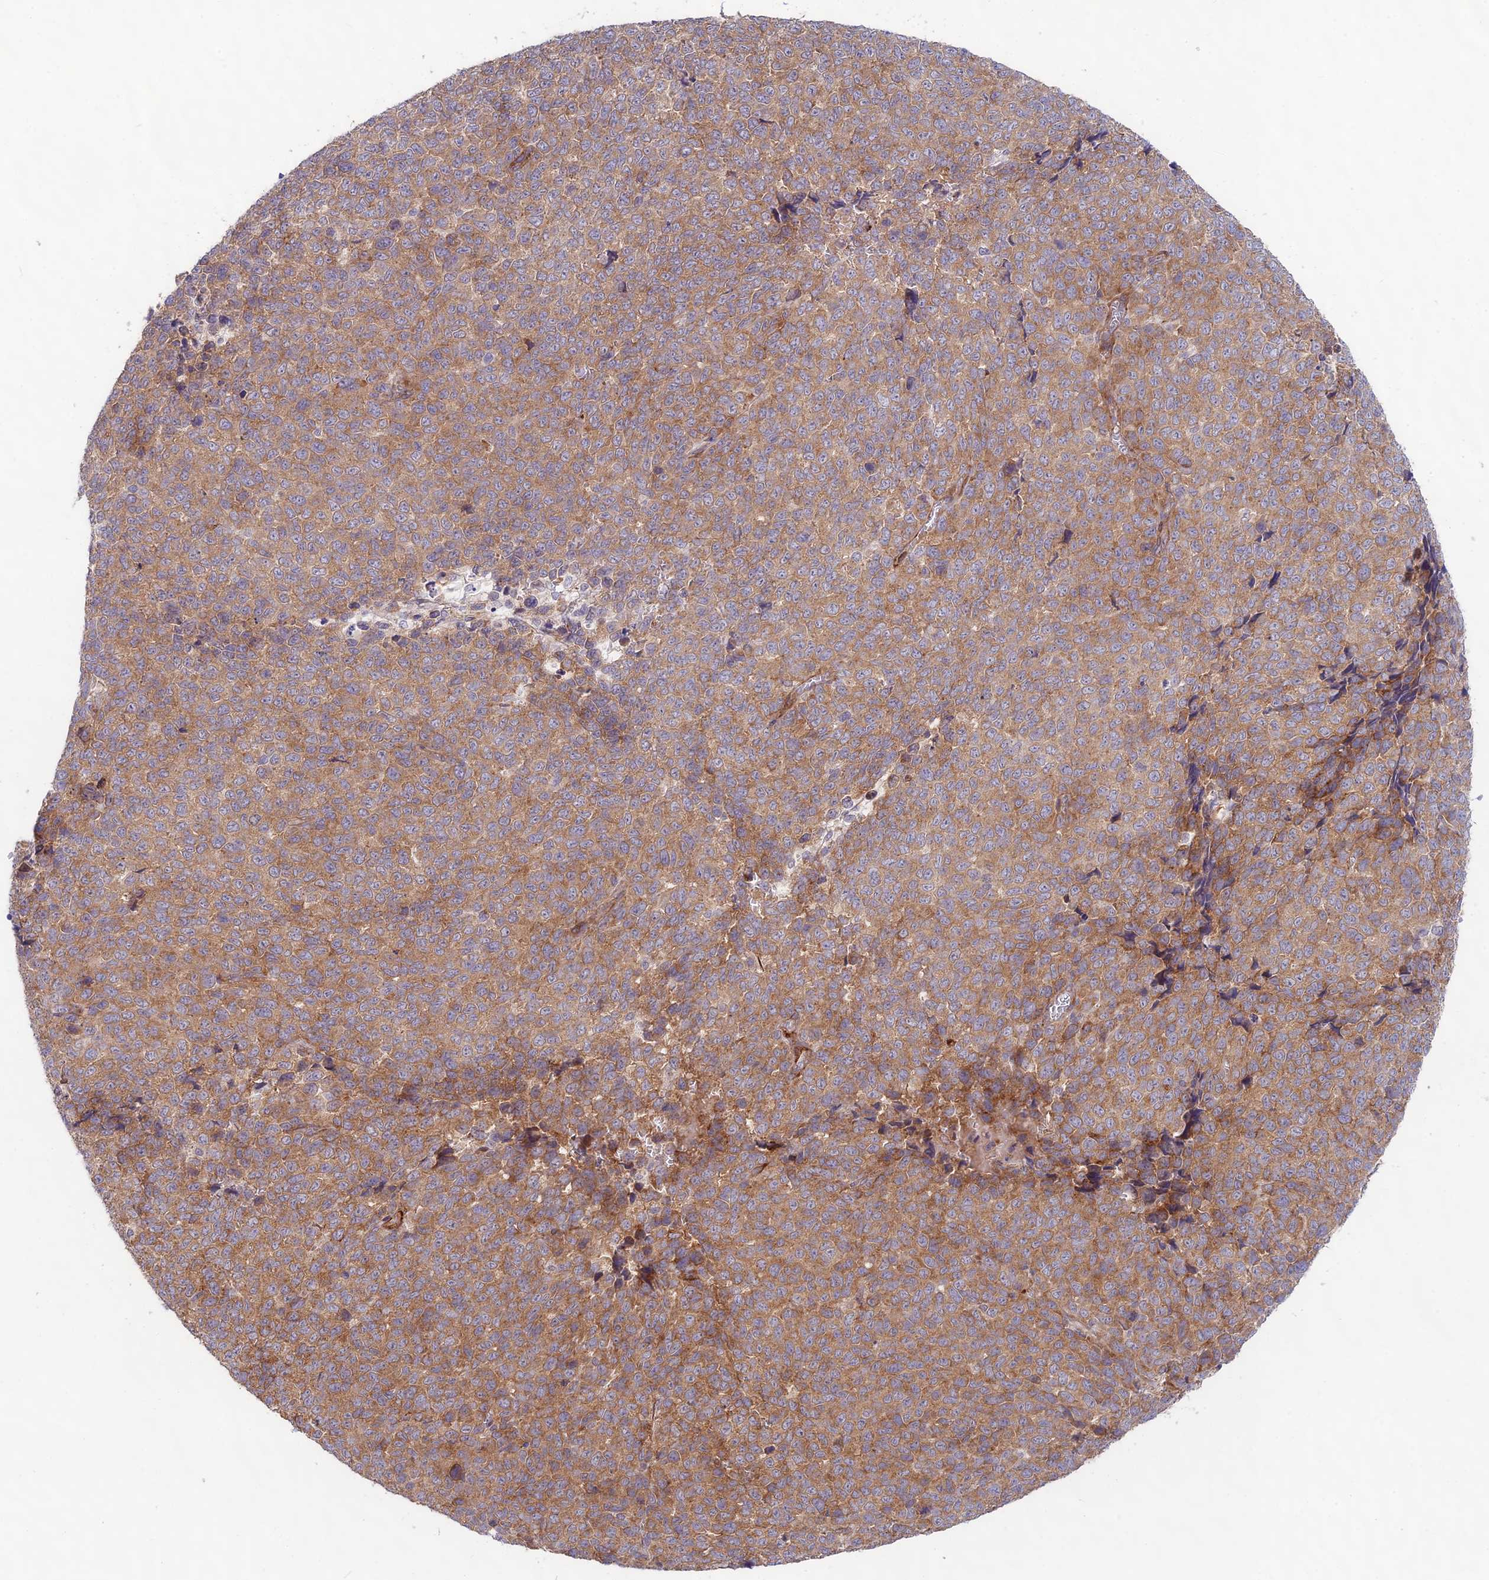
{"staining": {"intensity": "moderate", "quantity": ">75%", "location": "cytoplasmic/membranous"}, "tissue": "melanoma", "cell_type": "Tumor cells", "image_type": "cancer", "snomed": [{"axis": "morphology", "description": "Malignant melanoma, NOS"}, {"axis": "topography", "description": "Nose, NOS"}], "caption": "Malignant melanoma stained for a protein (brown) exhibits moderate cytoplasmic/membranous positive positivity in about >75% of tumor cells.", "gene": "ANKRD50", "patient": {"sex": "female", "age": 48}}